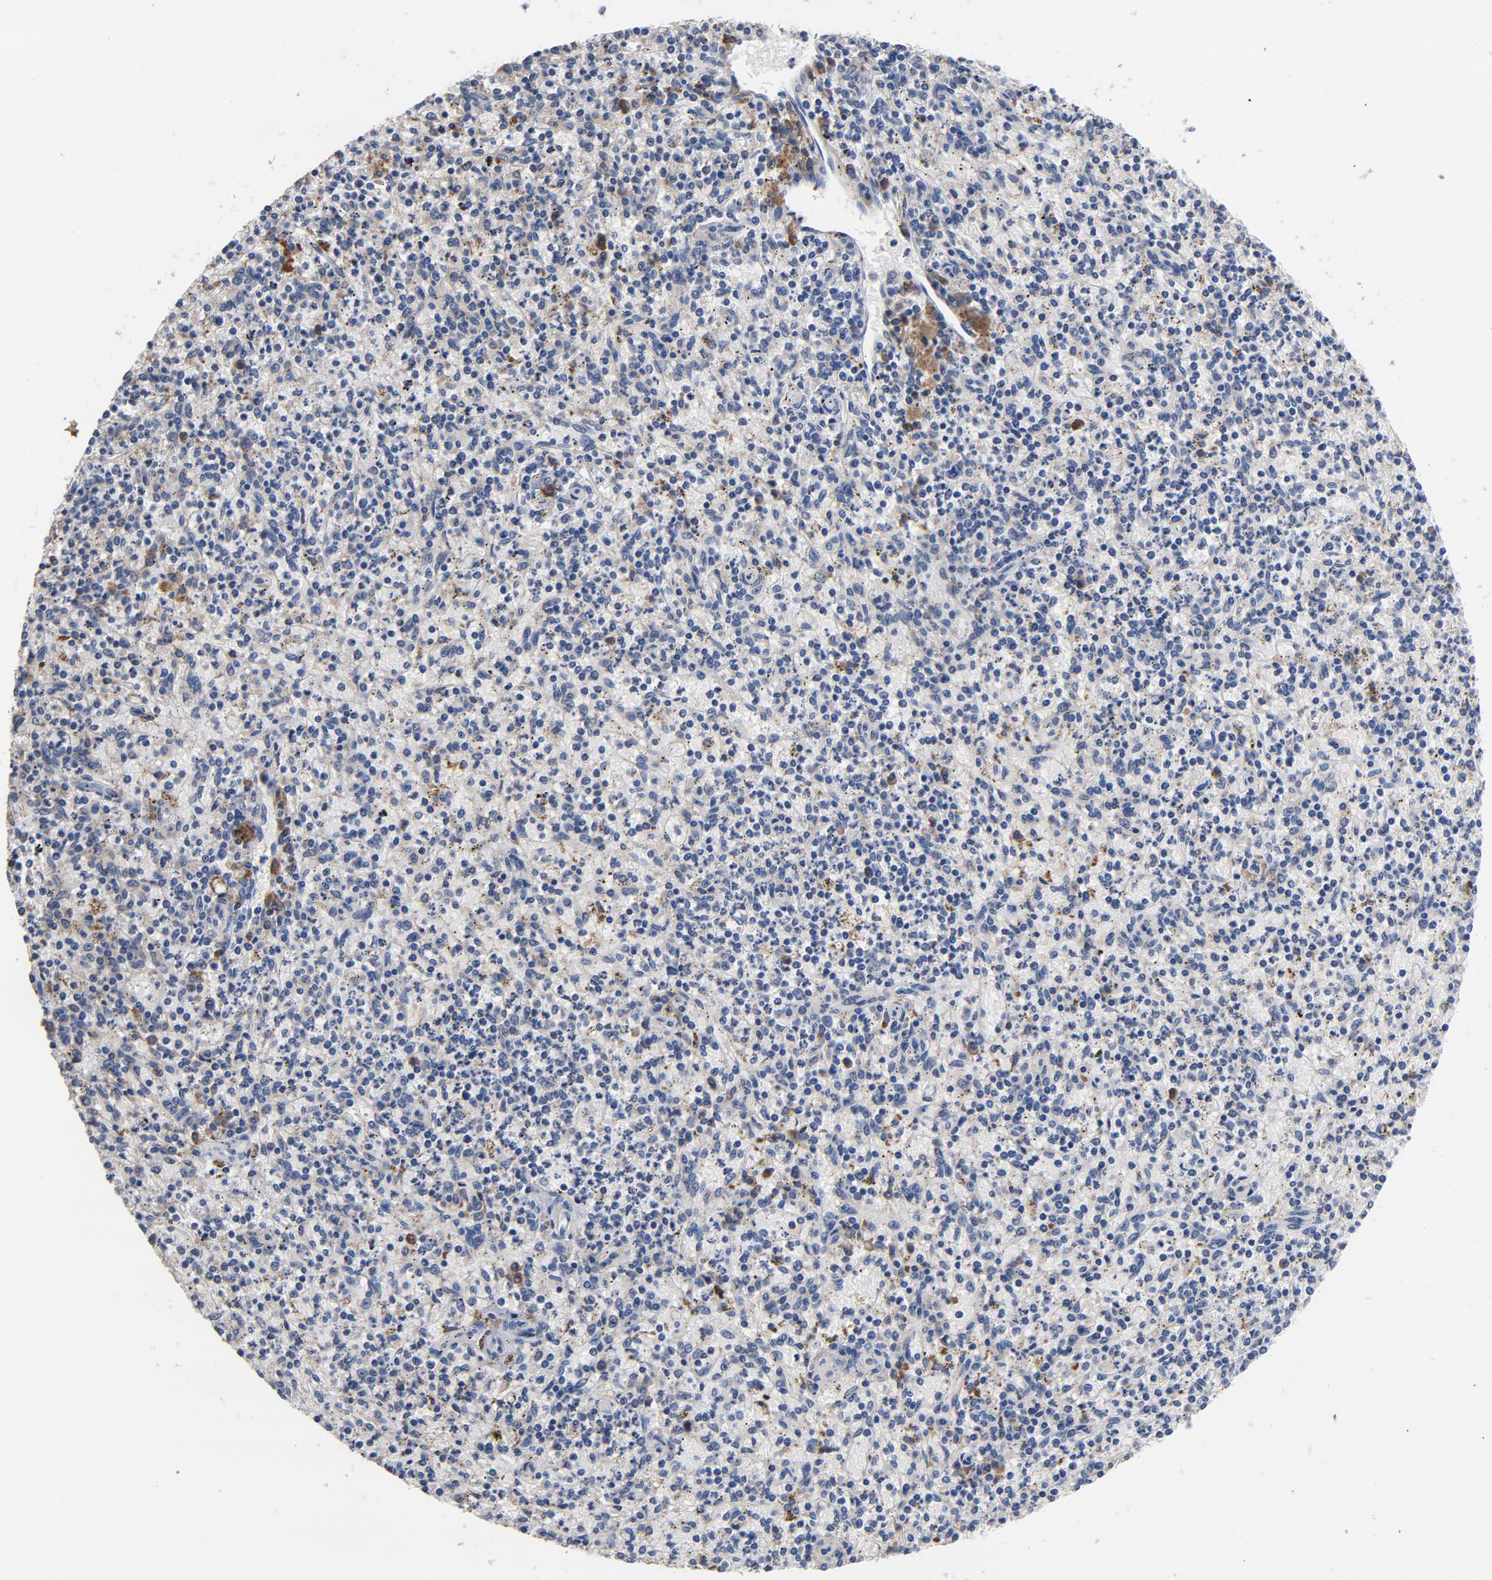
{"staining": {"intensity": "moderate", "quantity": "<25%", "location": "cytoplasmic/membranous"}, "tissue": "spleen", "cell_type": "Cells in red pulp", "image_type": "normal", "snomed": [{"axis": "morphology", "description": "Normal tissue, NOS"}, {"axis": "topography", "description": "Spleen"}], "caption": "IHC of unremarkable human spleen demonstrates low levels of moderate cytoplasmic/membranous positivity in approximately <25% of cells in red pulp. The protein is stained brown, and the nuclei are stained in blue (DAB IHC with brightfield microscopy, high magnification).", "gene": "TLR4", "patient": {"sex": "male", "age": 72}}